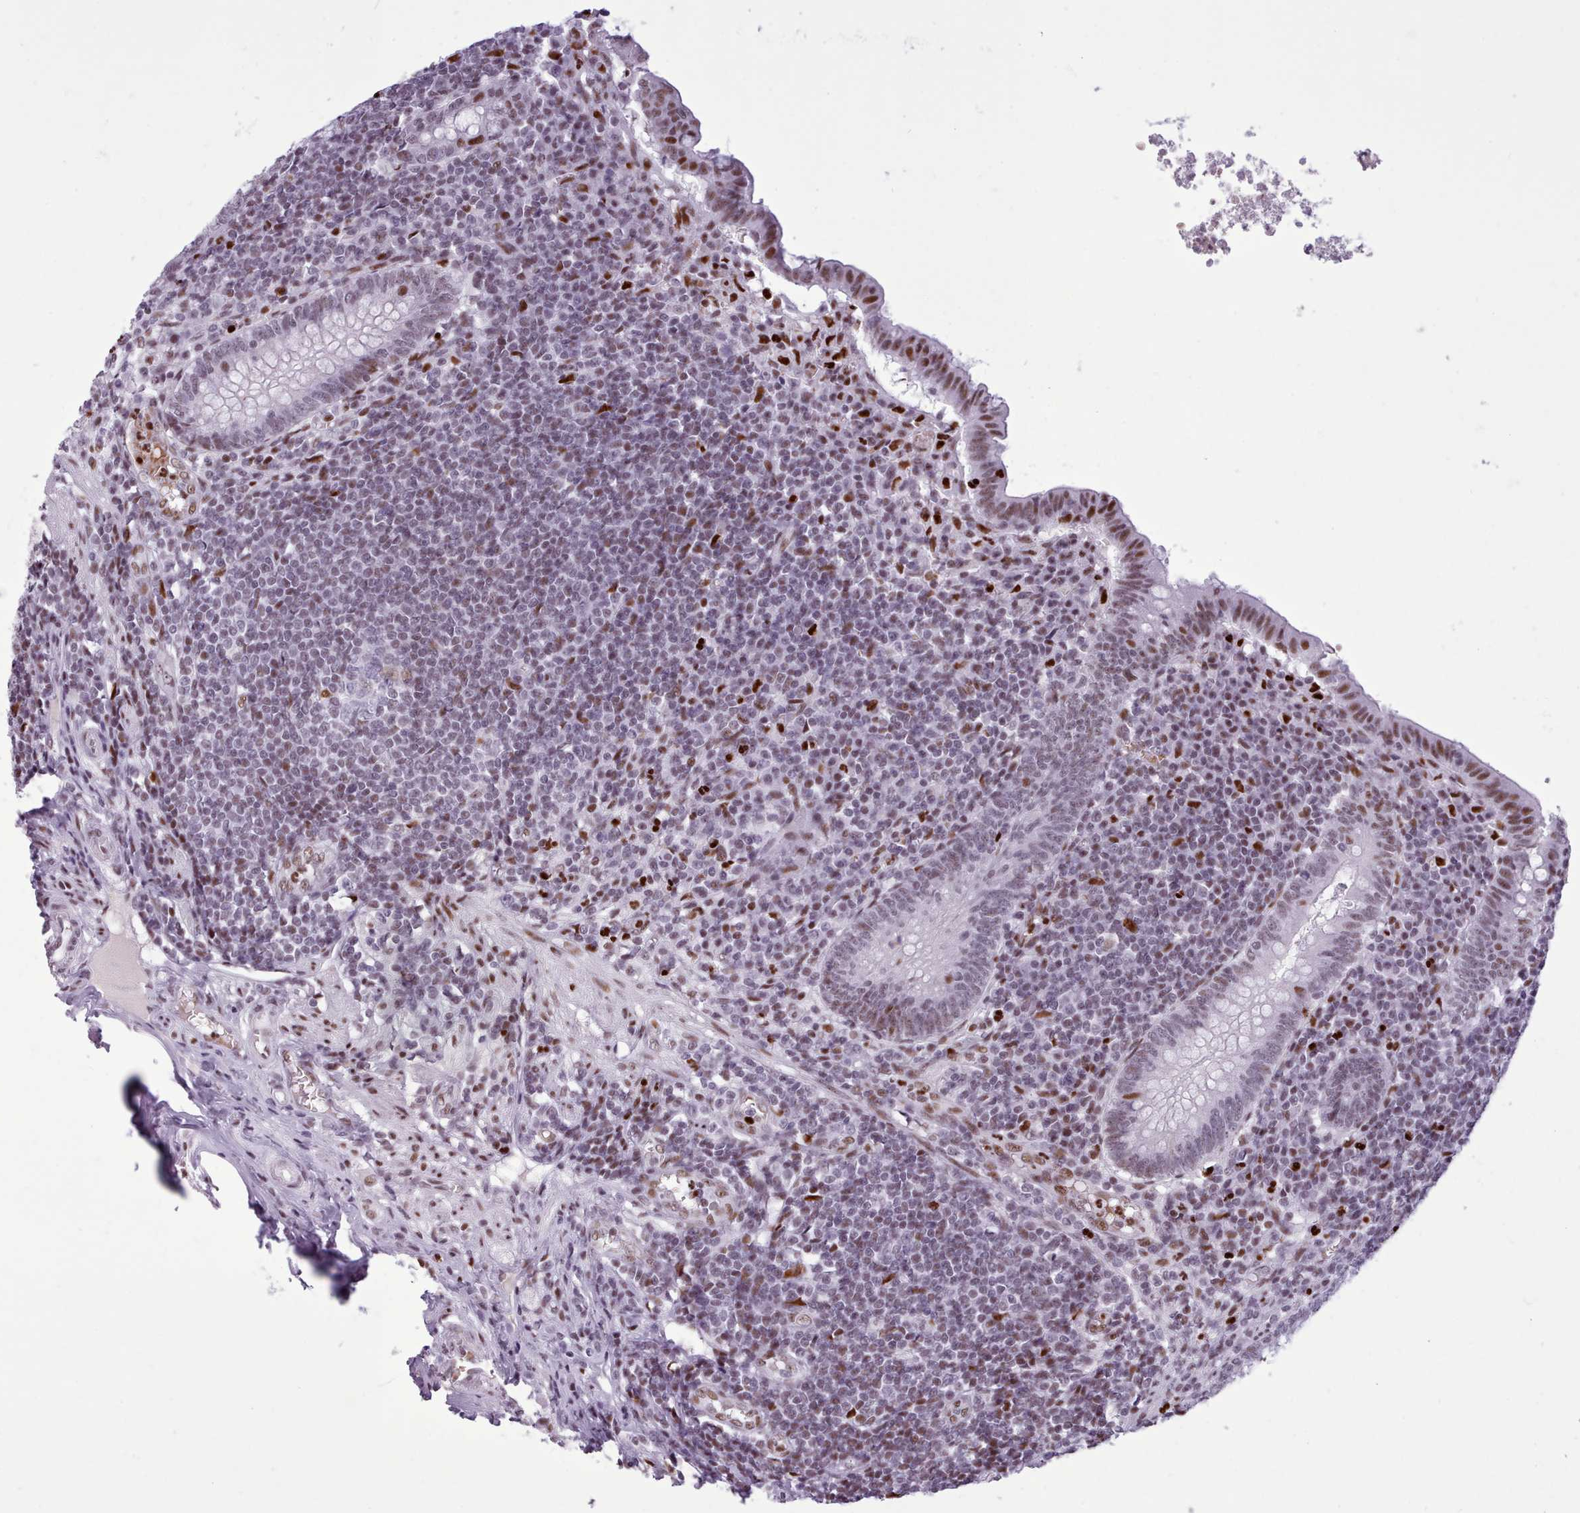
{"staining": {"intensity": "moderate", "quantity": "25%-75%", "location": "nuclear"}, "tissue": "appendix", "cell_type": "Glandular cells", "image_type": "normal", "snomed": [{"axis": "morphology", "description": "Normal tissue, NOS"}, {"axis": "topography", "description": "Appendix"}], "caption": "IHC micrograph of unremarkable human appendix stained for a protein (brown), which reveals medium levels of moderate nuclear staining in approximately 25%-75% of glandular cells.", "gene": "SRSF4", "patient": {"sex": "male", "age": 83}}